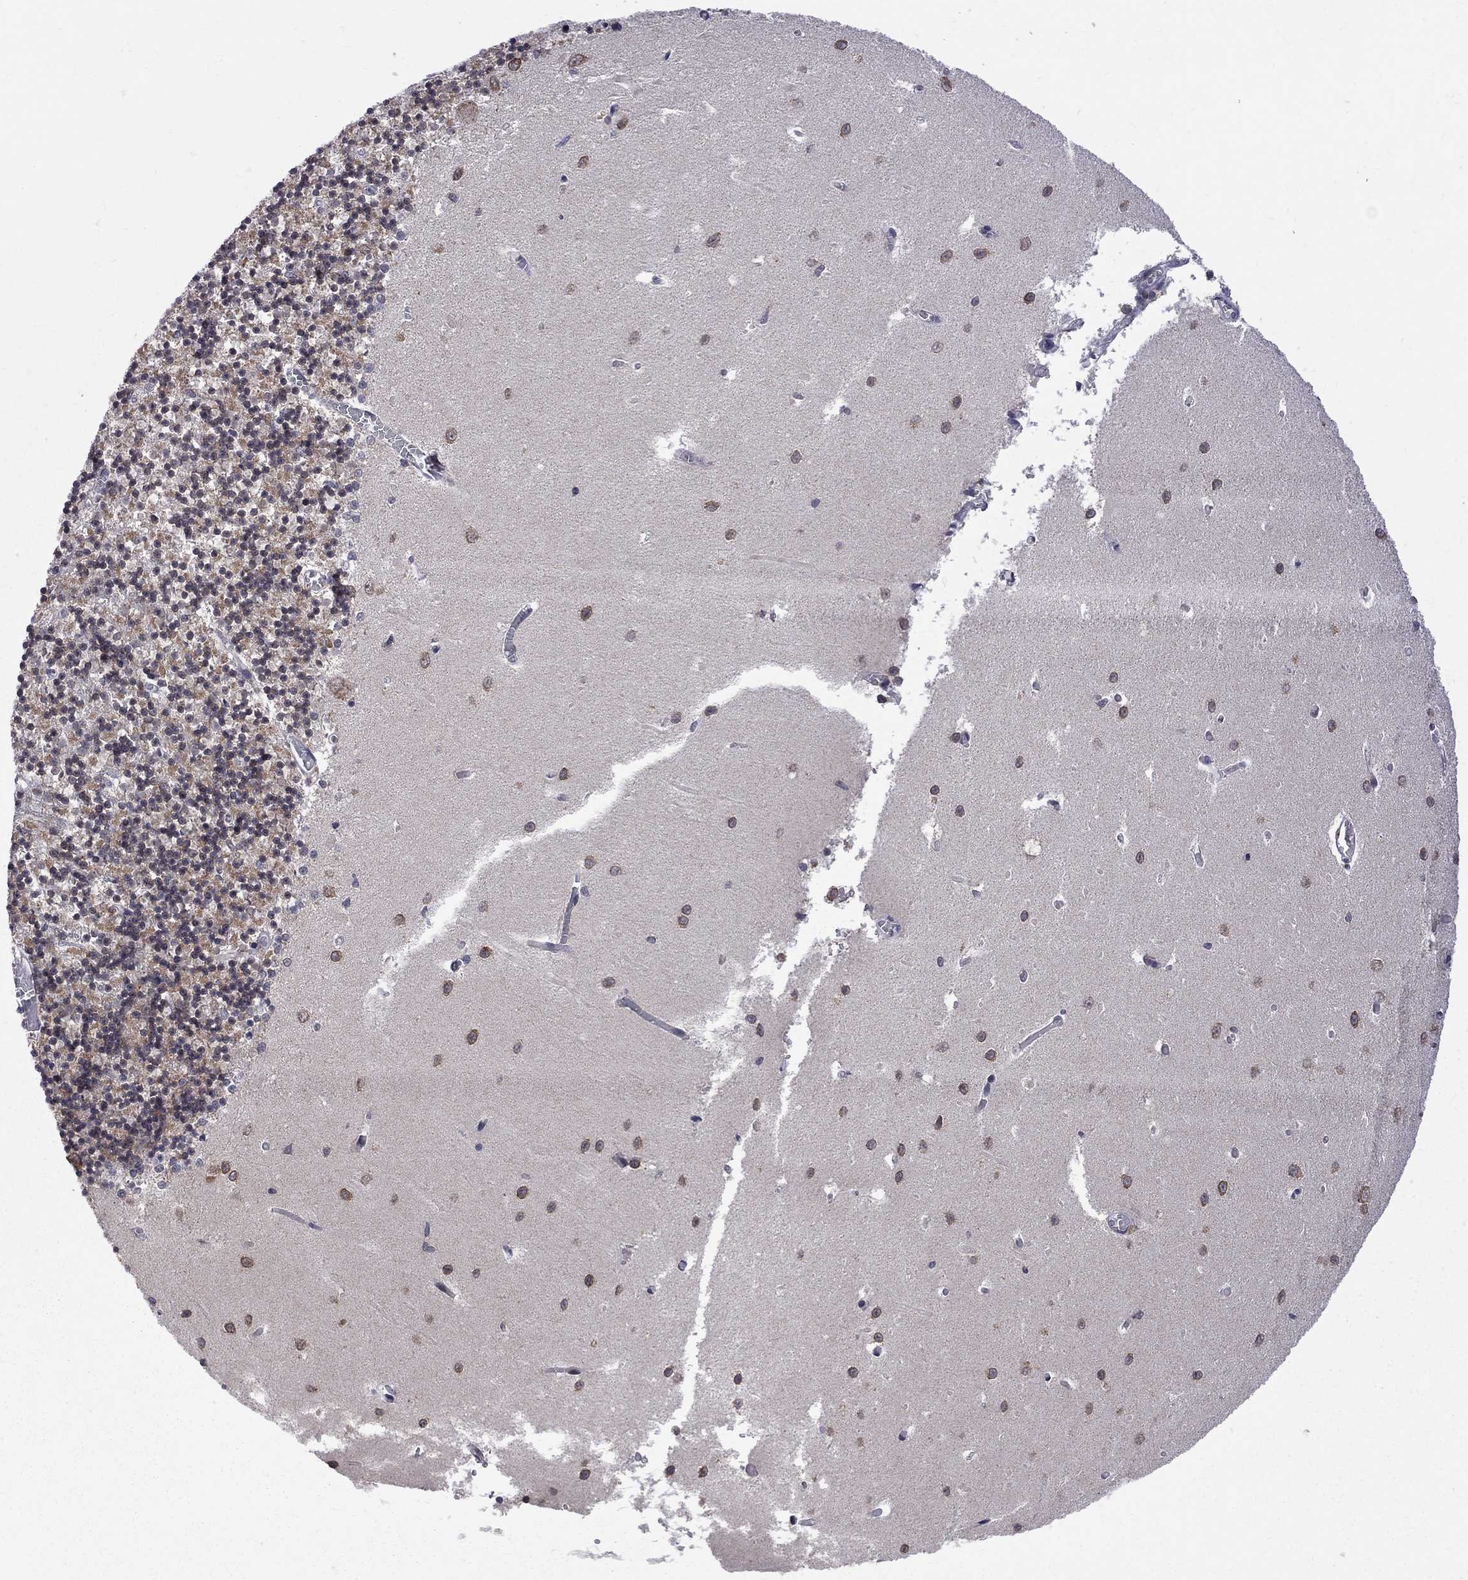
{"staining": {"intensity": "moderate", "quantity": "<25%", "location": "cytoplasmic/membranous"}, "tissue": "cerebellum", "cell_type": "Cells in granular layer", "image_type": "normal", "snomed": [{"axis": "morphology", "description": "Normal tissue, NOS"}, {"axis": "topography", "description": "Cerebellum"}], "caption": "Immunohistochemical staining of benign cerebellum reveals moderate cytoplasmic/membranous protein staining in about <25% of cells in granular layer.", "gene": "CNOT11", "patient": {"sex": "female", "age": 64}}